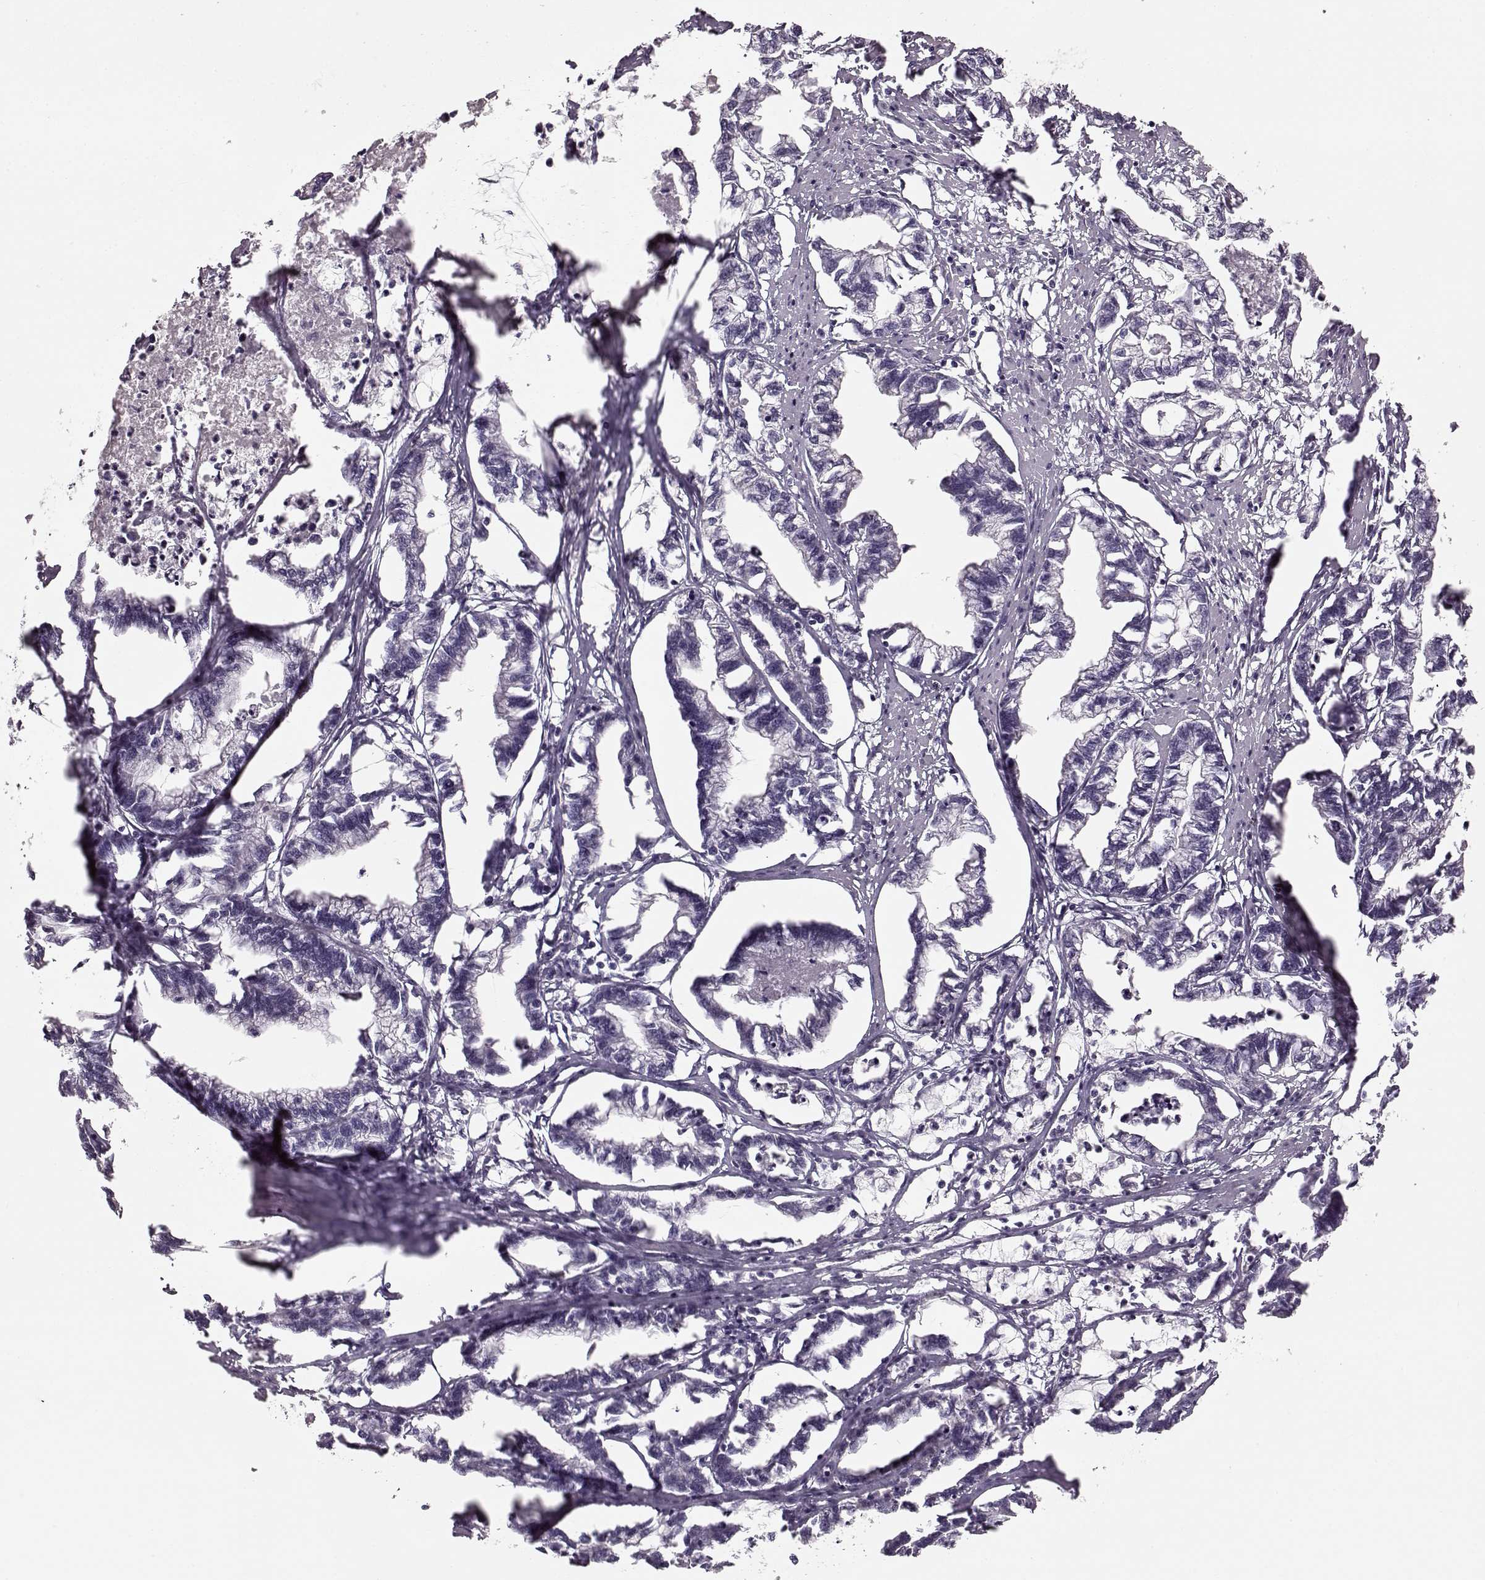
{"staining": {"intensity": "negative", "quantity": "none", "location": "none"}, "tissue": "stomach cancer", "cell_type": "Tumor cells", "image_type": "cancer", "snomed": [{"axis": "morphology", "description": "Adenocarcinoma, NOS"}, {"axis": "topography", "description": "Stomach"}], "caption": "Human stomach cancer stained for a protein using IHC displays no staining in tumor cells.", "gene": "MAP6D1", "patient": {"sex": "male", "age": 83}}